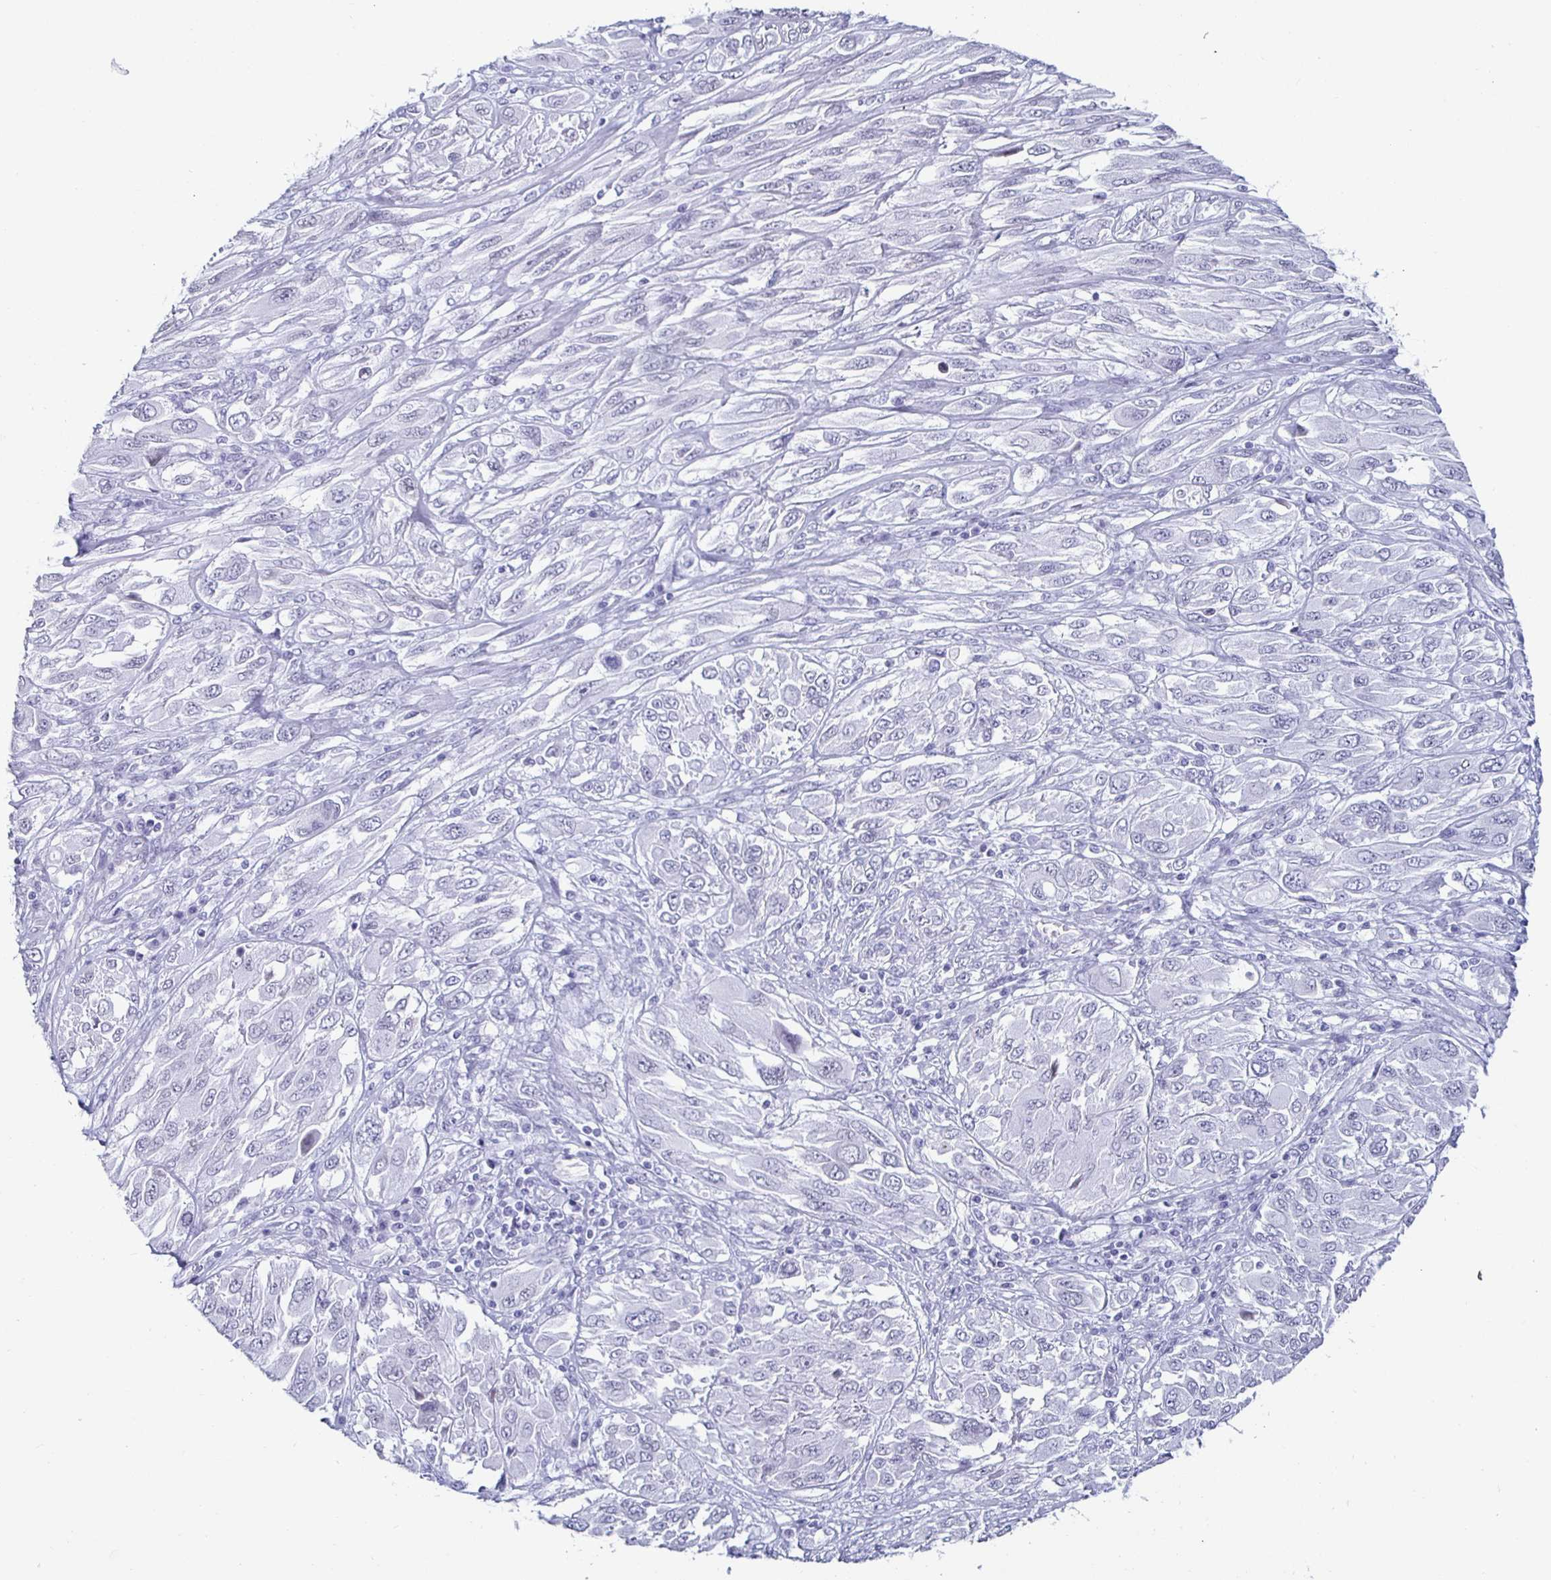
{"staining": {"intensity": "negative", "quantity": "none", "location": "none"}, "tissue": "melanoma", "cell_type": "Tumor cells", "image_type": "cancer", "snomed": [{"axis": "morphology", "description": "Malignant melanoma, NOS"}, {"axis": "topography", "description": "Skin"}], "caption": "IHC photomicrograph of neoplastic tissue: malignant melanoma stained with DAB shows no significant protein positivity in tumor cells.", "gene": "KRT4", "patient": {"sex": "female", "age": 91}}